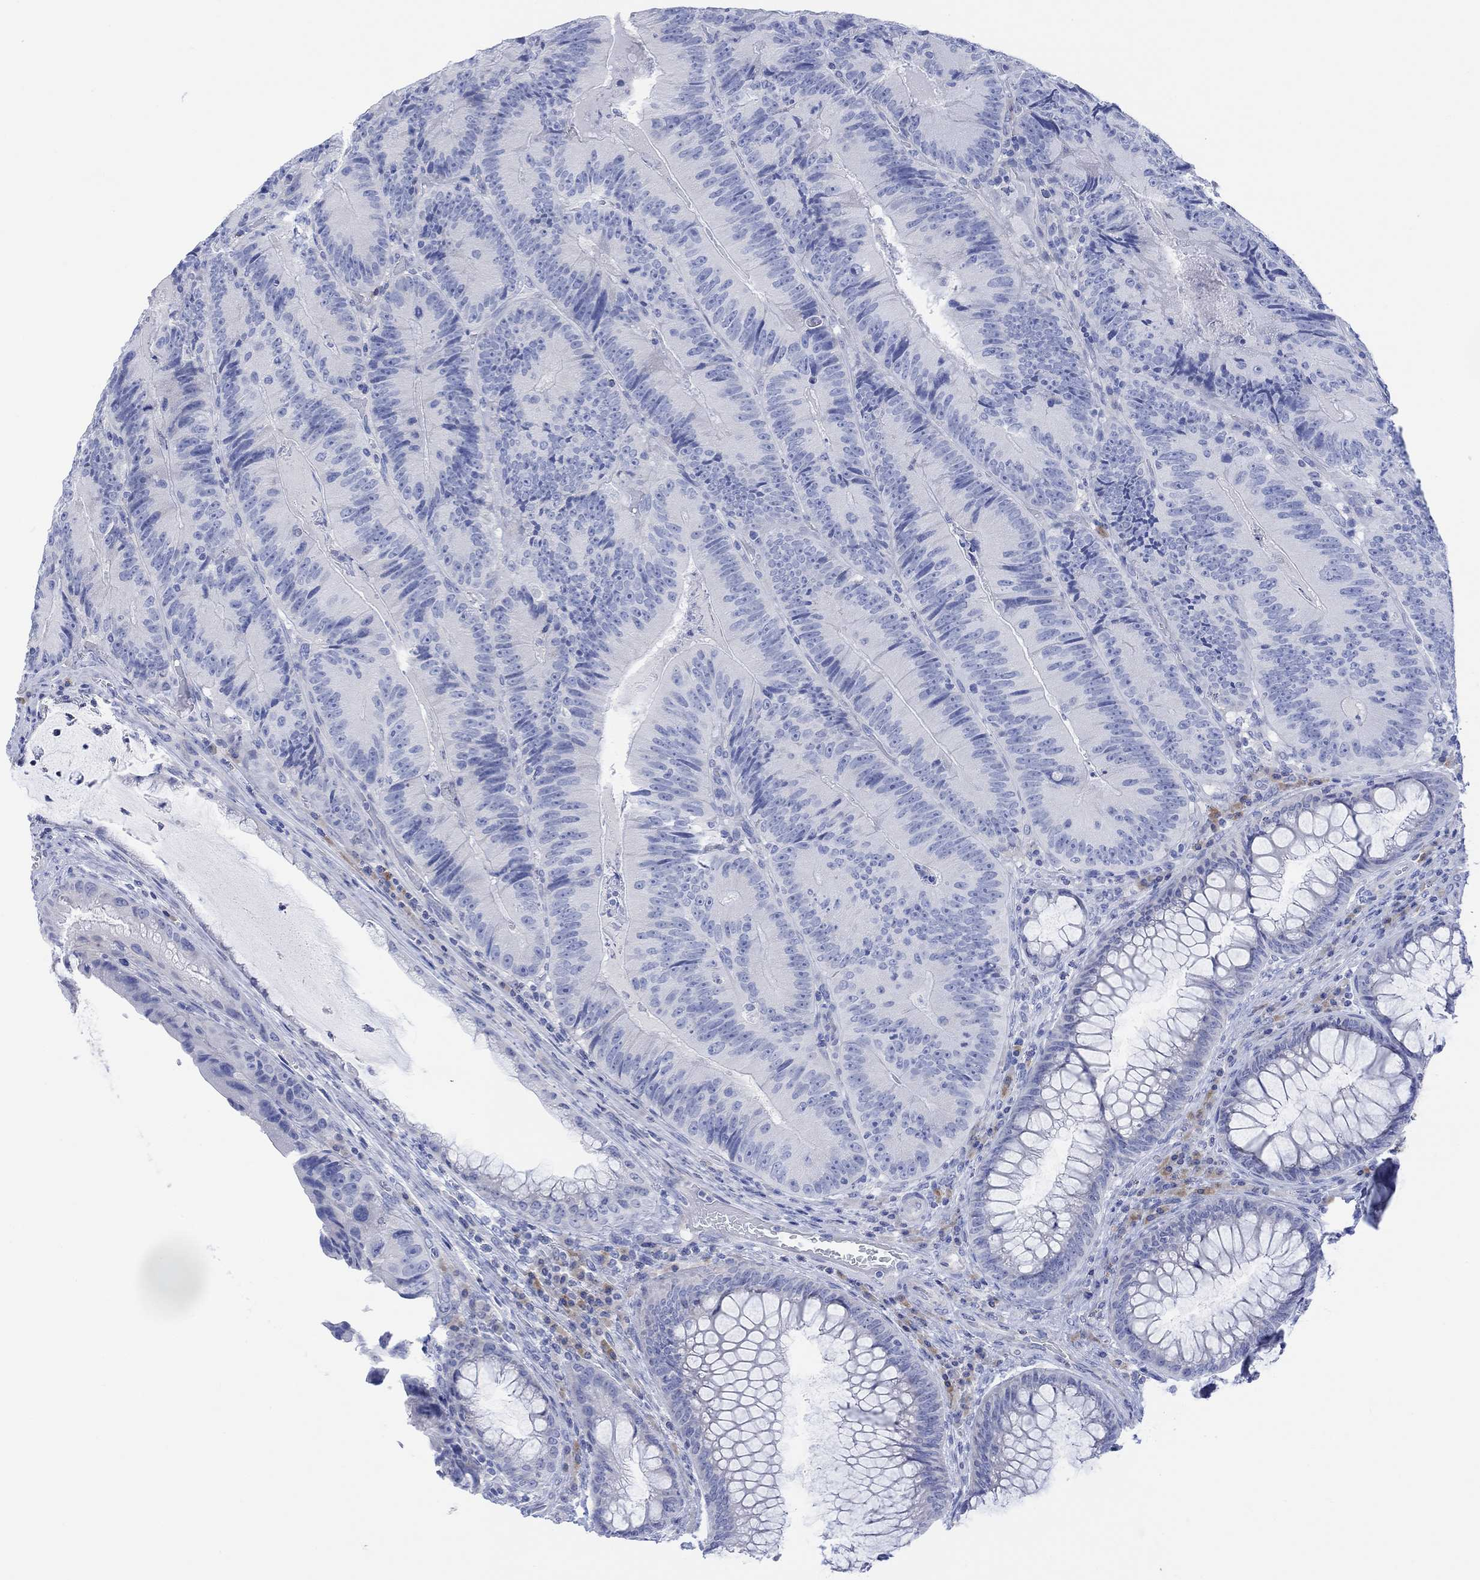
{"staining": {"intensity": "negative", "quantity": "none", "location": "none"}, "tissue": "colorectal cancer", "cell_type": "Tumor cells", "image_type": "cancer", "snomed": [{"axis": "morphology", "description": "Adenocarcinoma, NOS"}, {"axis": "topography", "description": "Colon"}], "caption": "Immunohistochemical staining of adenocarcinoma (colorectal) exhibits no significant positivity in tumor cells.", "gene": "GNG13", "patient": {"sex": "female", "age": 86}}